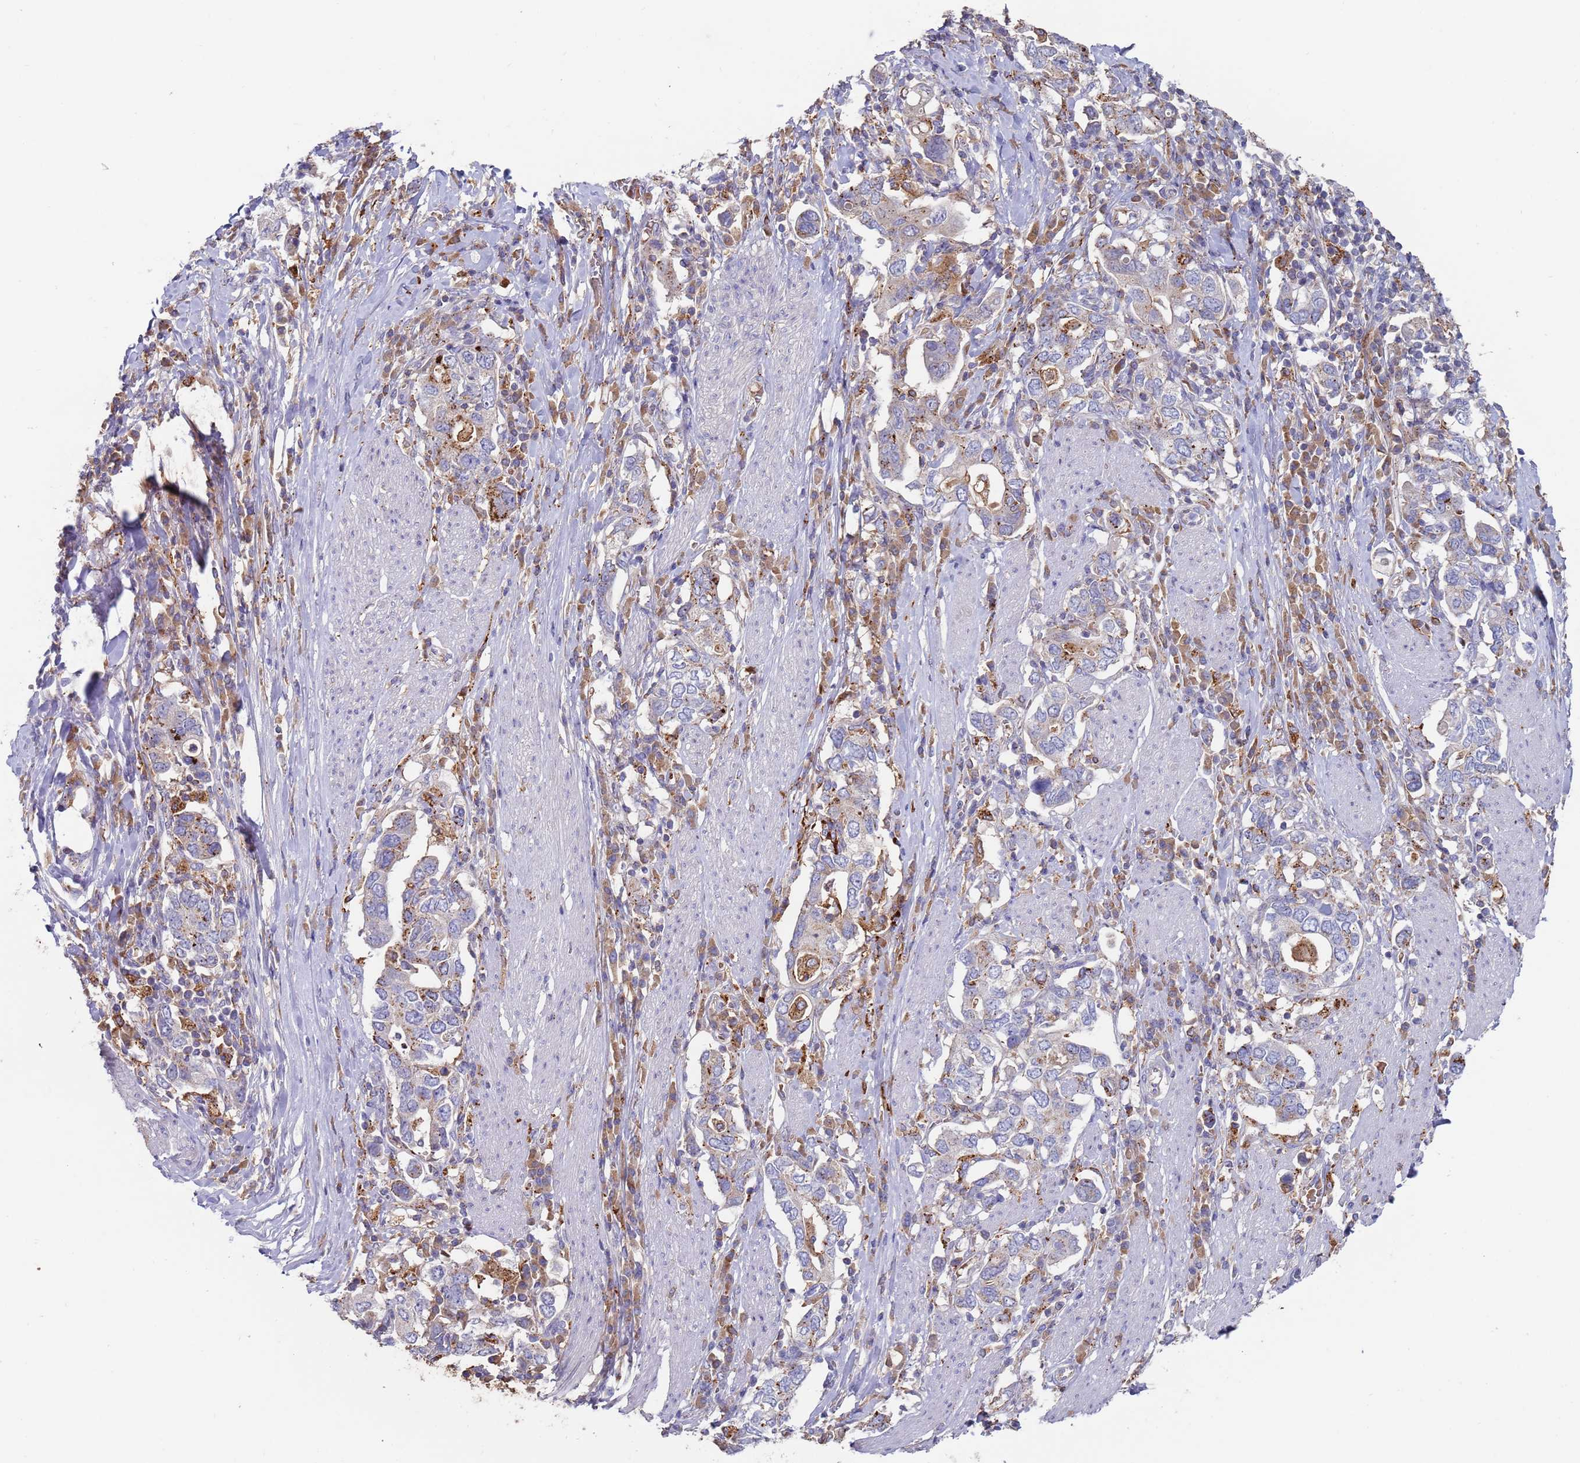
{"staining": {"intensity": "moderate", "quantity": "<25%", "location": "cytoplasmic/membranous"}, "tissue": "stomach cancer", "cell_type": "Tumor cells", "image_type": "cancer", "snomed": [{"axis": "morphology", "description": "Adenocarcinoma, NOS"}, {"axis": "topography", "description": "Stomach, upper"}, {"axis": "topography", "description": "Stomach"}], "caption": "Human stomach cancer stained for a protein (brown) displays moderate cytoplasmic/membranous positive expression in about <25% of tumor cells.", "gene": "MALRD1", "patient": {"sex": "male", "age": 62}}